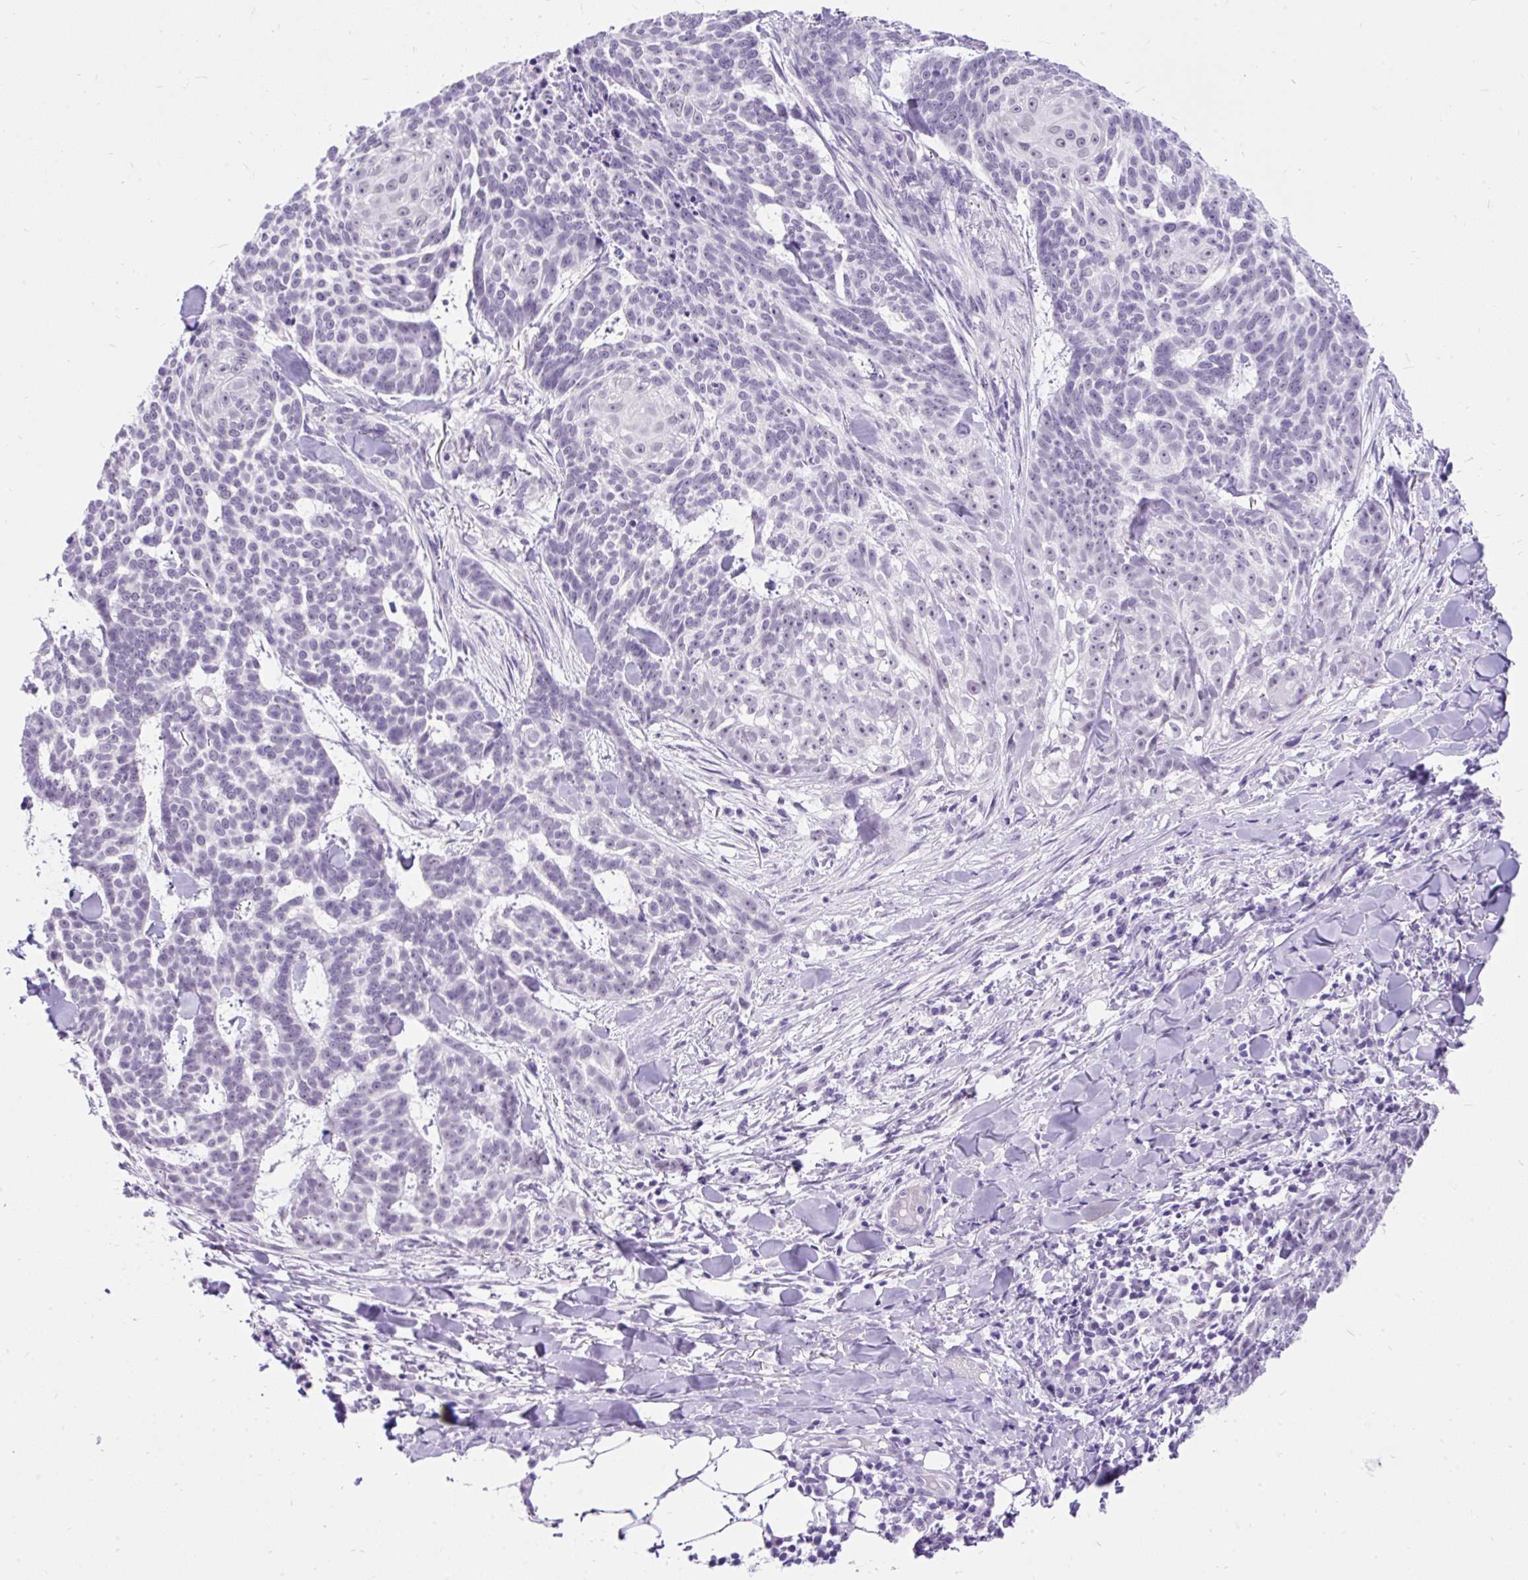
{"staining": {"intensity": "negative", "quantity": "none", "location": "none"}, "tissue": "skin cancer", "cell_type": "Tumor cells", "image_type": "cancer", "snomed": [{"axis": "morphology", "description": "Basal cell carcinoma"}, {"axis": "topography", "description": "Skin"}], "caption": "Basal cell carcinoma (skin) was stained to show a protein in brown. There is no significant positivity in tumor cells.", "gene": "SCGB1A1", "patient": {"sex": "female", "age": 93}}